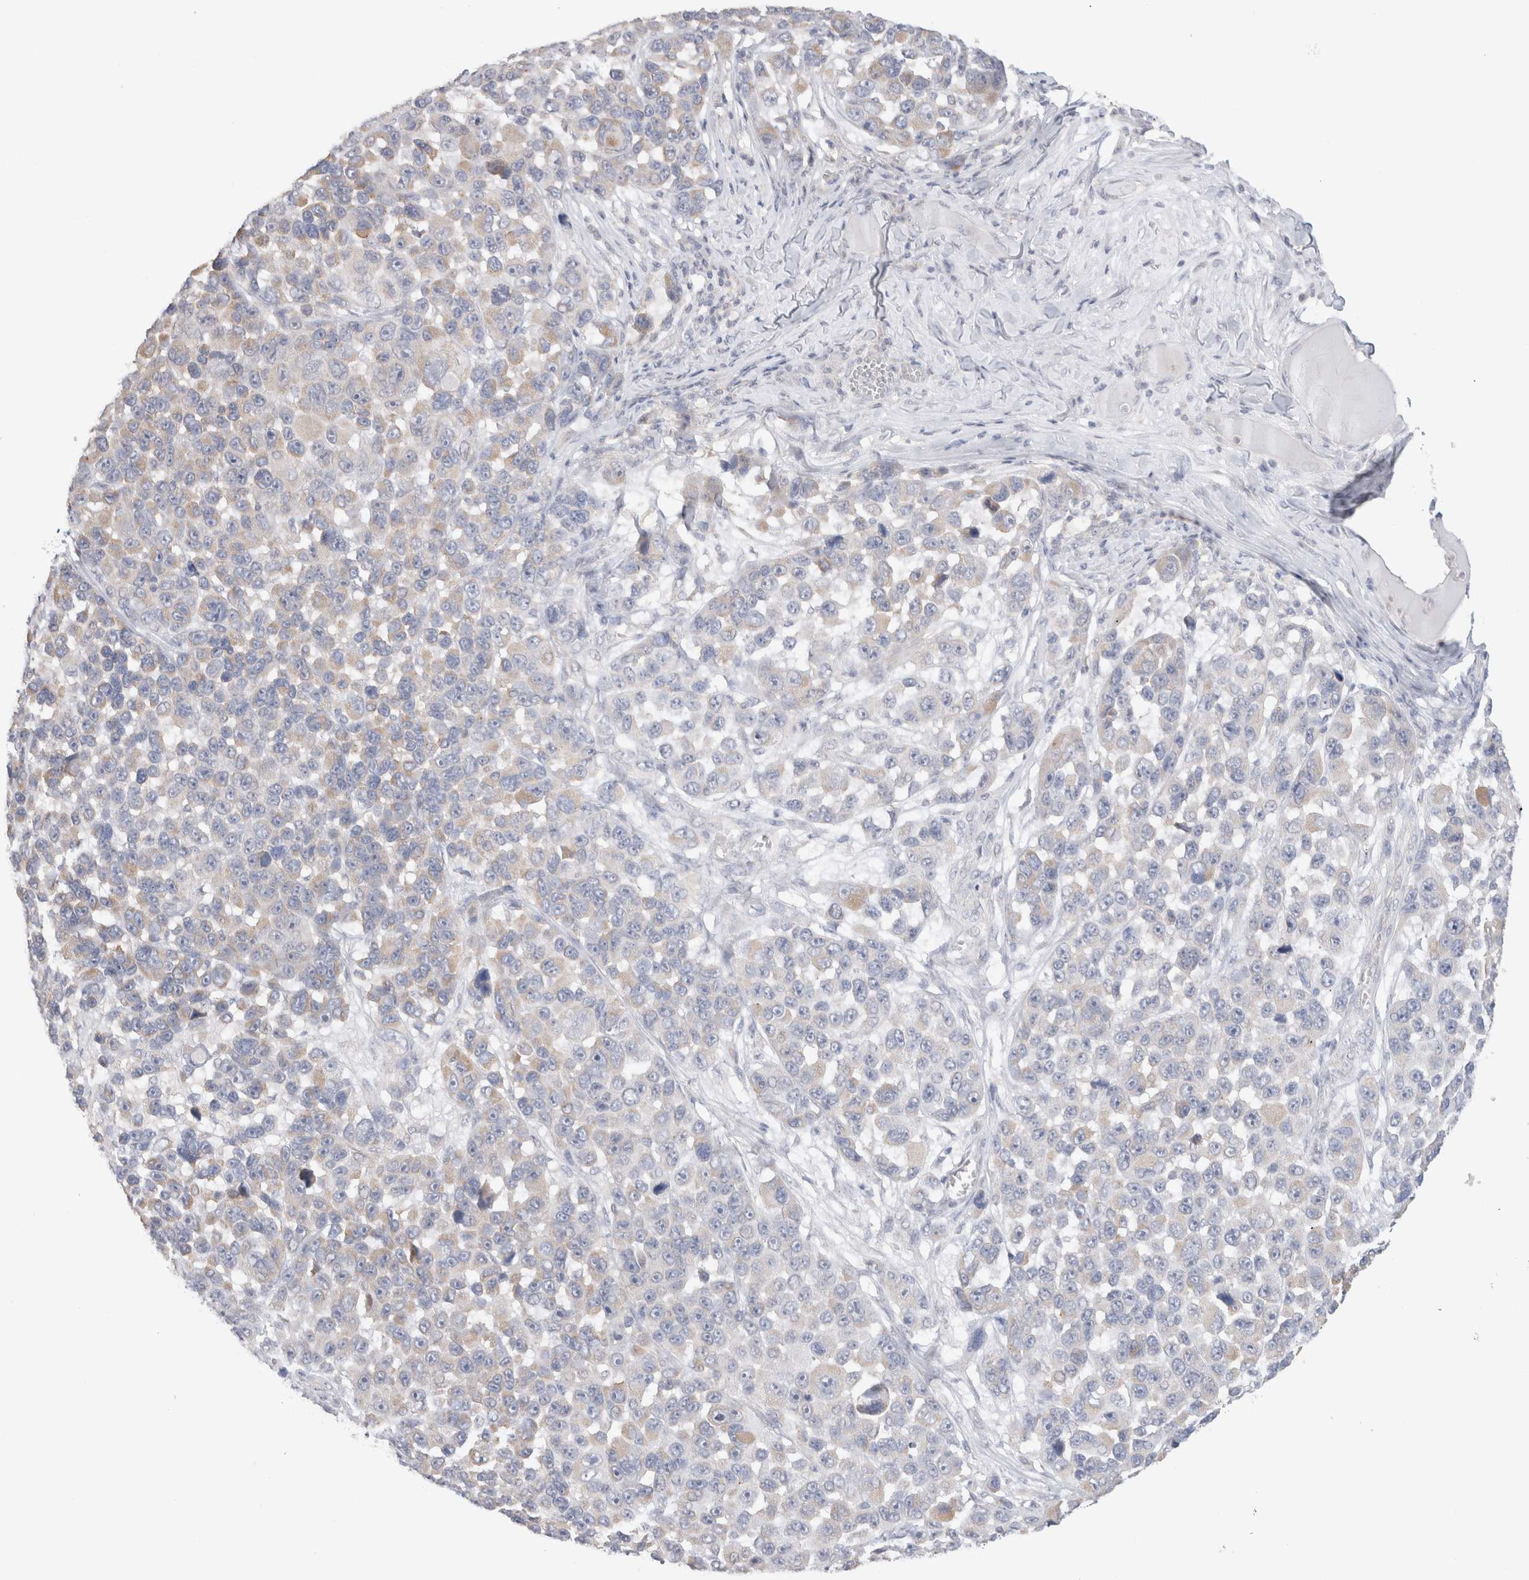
{"staining": {"intensity": "moderate", "quantity": "<25%", "location": "cytoplasmic/membranous"}, "tissue": "melanoma", "cell_type": "Tumor cells", "image_type": "cancer", "snomed": [{"axis": "morphology", "description": "Malignant melanoma, NOS"}, {"axis": "topography", "description": "Skin"}], "caption": "This is a photomicrograph of immunohistochemistry staining of melanoma, which shows moderate expression in the cytoplasmic/membranous of tumor cells.", "gene": "DMD", "patient": {"sex": "male", "age": 53}}